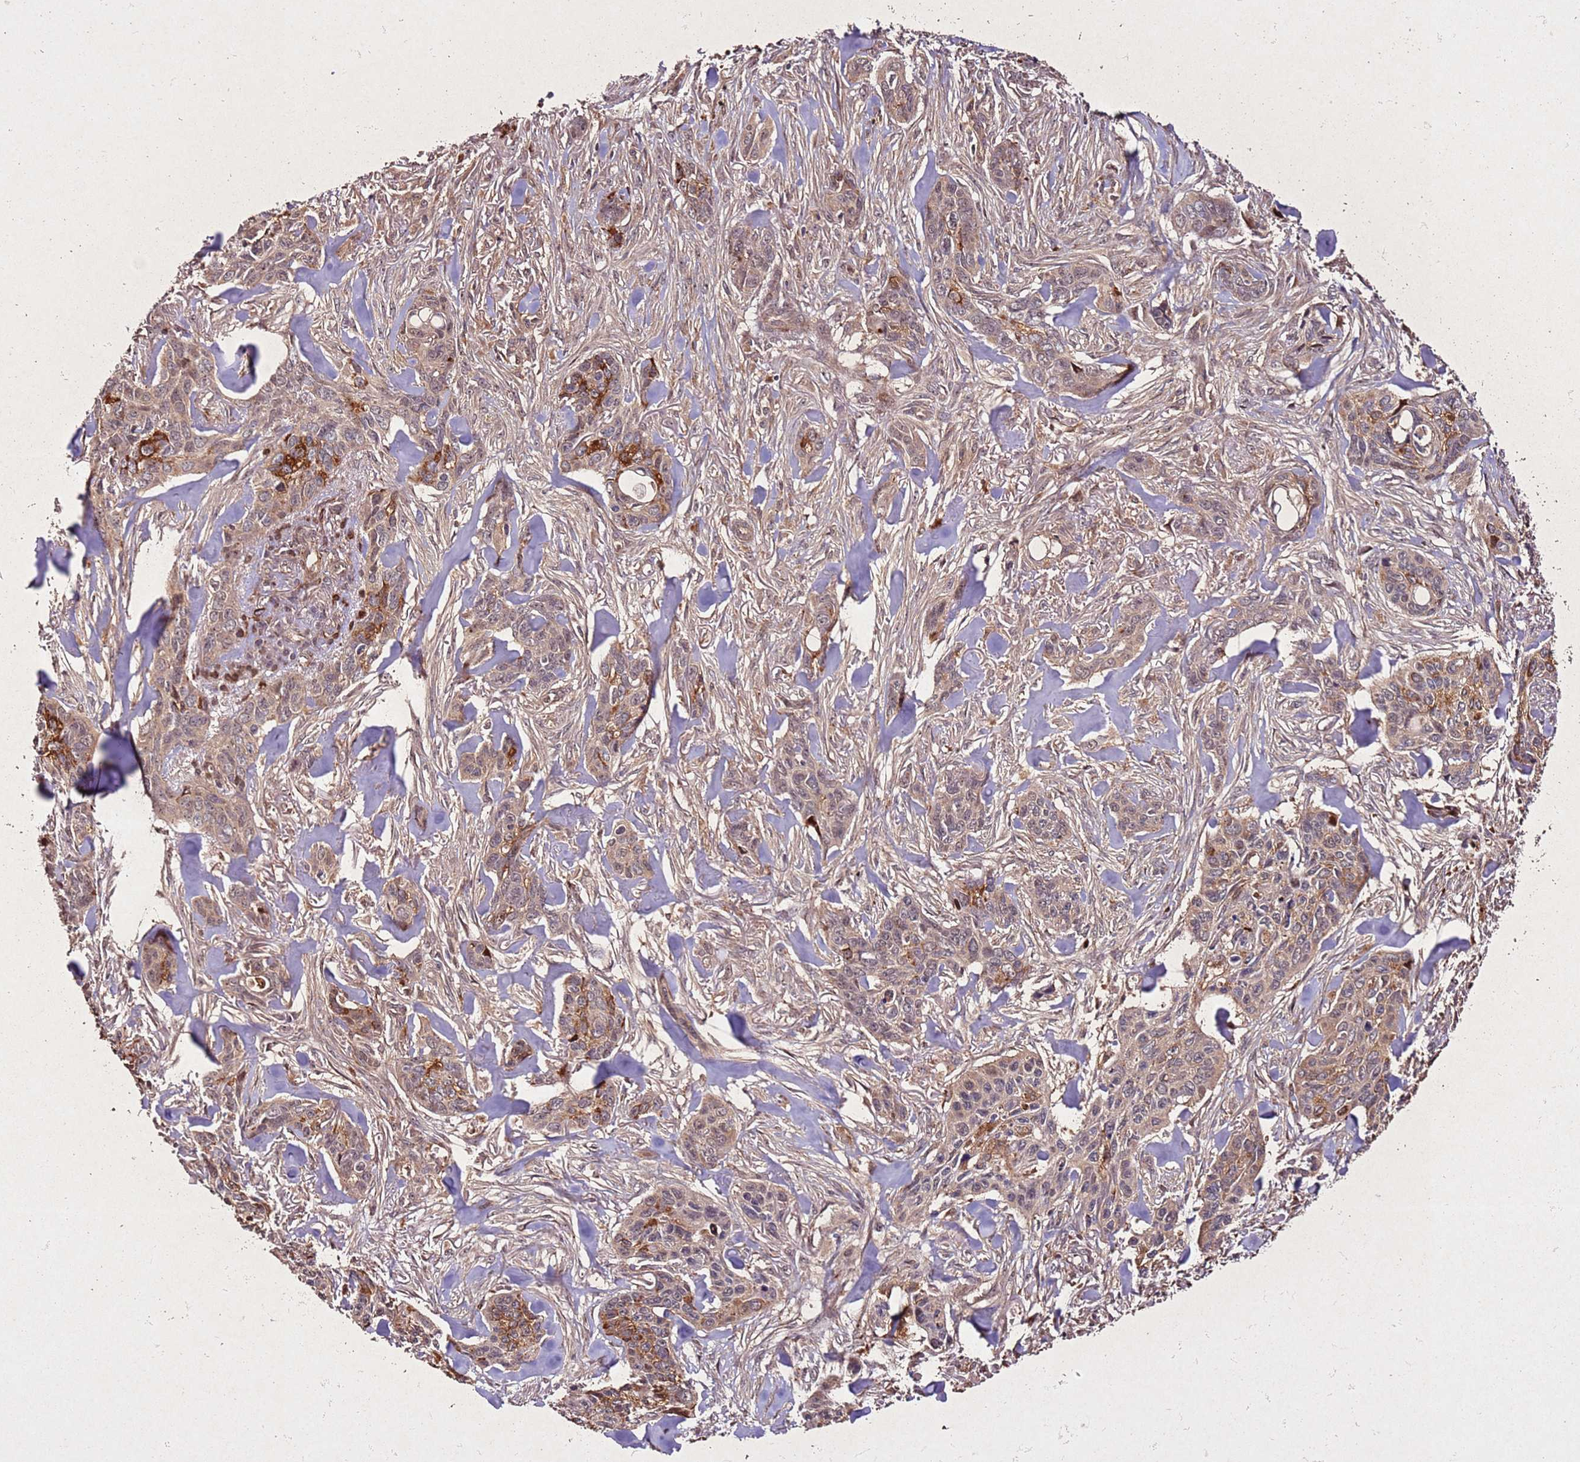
{"staining": {"intensity": "moderate", "quantity": ">75%", "location": "cytoplasmic/membranous"}, "tissue": "skin cancer", "cell_type": "Tumor cells", "image_type": "cancer", "snomed": [{"axis": "morphology", "description": "Basal cell carcinoma"}, {"axis": "topography", "description": "Skin"}], "caption": "Protein staining displays moderate cytoplasmic/membranous positivity in approximately >75% of tumor cells in skin basal cell carcinoma.", "gene": "PTMA", "patient": {"sex": "male", "age": 86}}